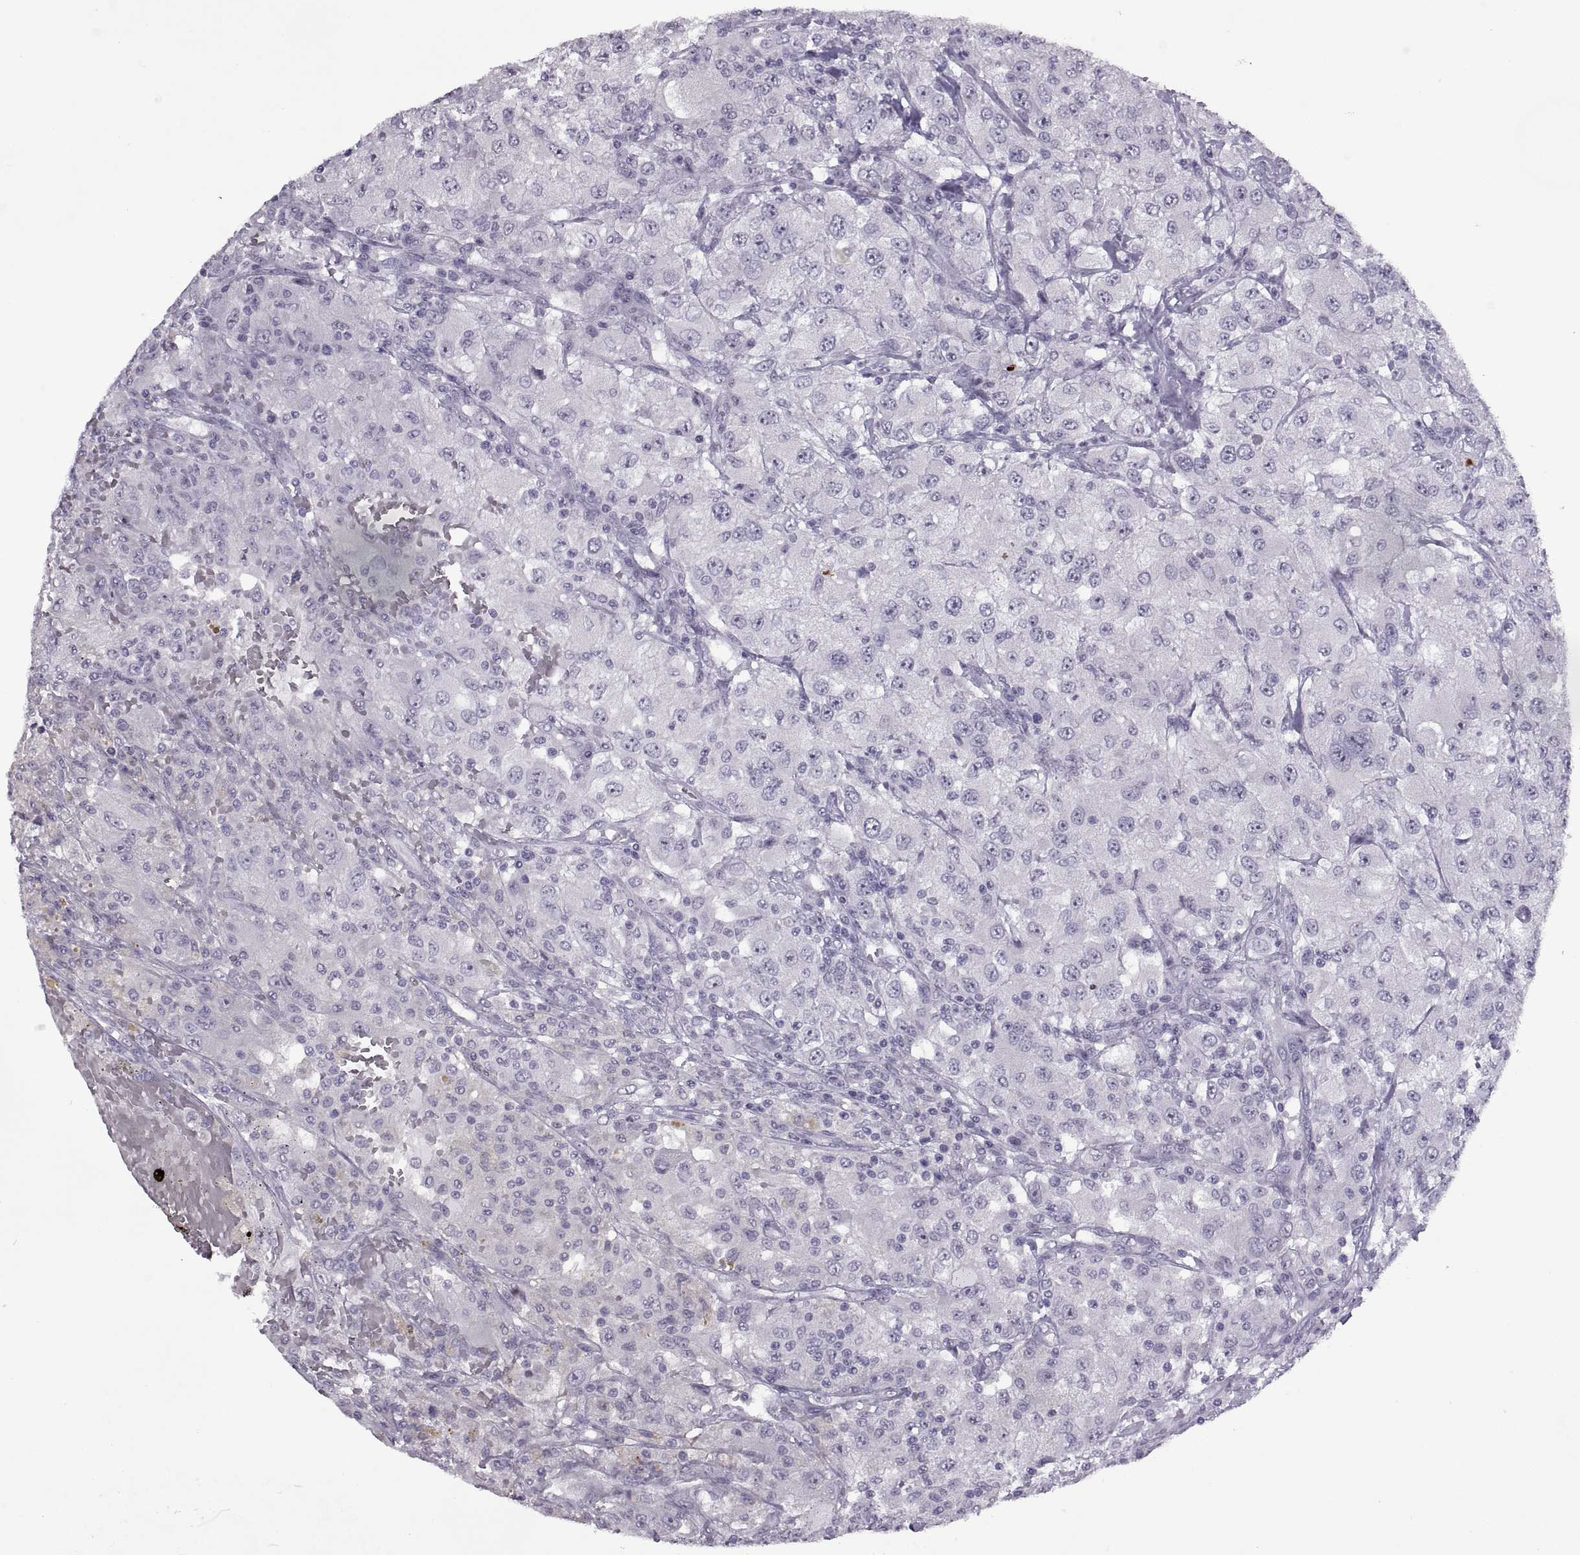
{"staining": {"intensity": "negative", "quantity": "none", "location": "none"}, "tissue": "renal cancer", "cell_type": "Tumor cells", "image_type": "cancer", "snomed": [{"axis": "morphology", "description": "Adenocarcinoma, NOS"}, {"axis": "topography", "description": "Kidney"}], "caption": "This image is of renal cancer (adenocarcinoma) stained with immunohistochemistry to label a protein in brown with the nuclei are counter-stained blue. There is no positivity in tumor cells.", "gene": "ASIC2", "patient": {"sex": "female", "age": 67}}